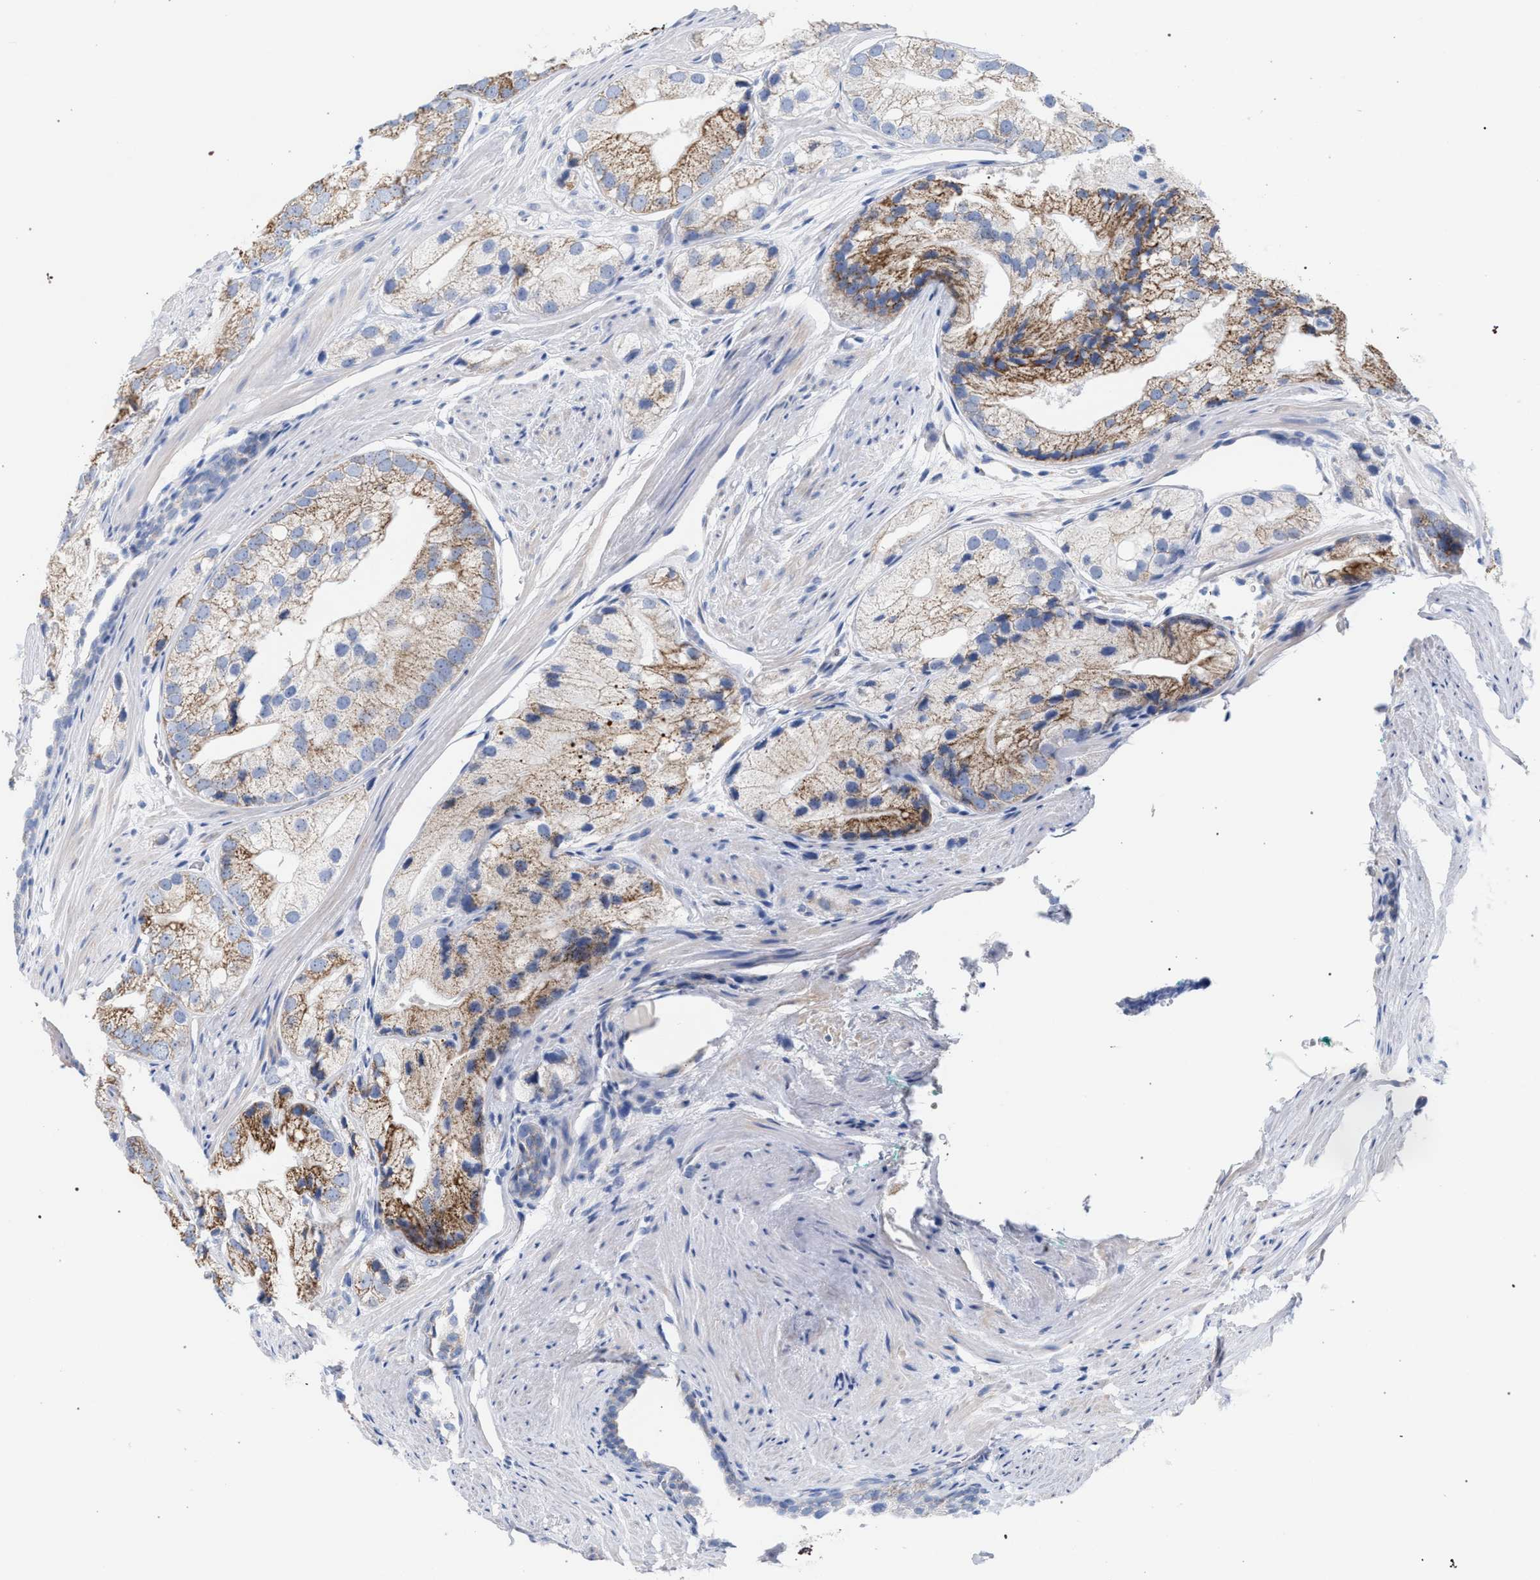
{"staining": {"intensity": "moderate", "quantity": ">75%", "location": "cytoplasmic/membranous"}, "tissue": "prostate cancer", "cell_type": "Tumor cells", "image_type": "cancer", "snomed": [{"axis": "morphology", "description": "Adenocarcinoma, Low grade"}, {"axis": "topography", "description": "Prostate"}], "caption": "Moderate cytoplasmic/membranous protein expression is identified in about >75% of tumor cells in prostate cancer (adenocarcinoma (low-grade)).", "gene": "ECI2", "patient": {"sex": "male", "age": 69}}